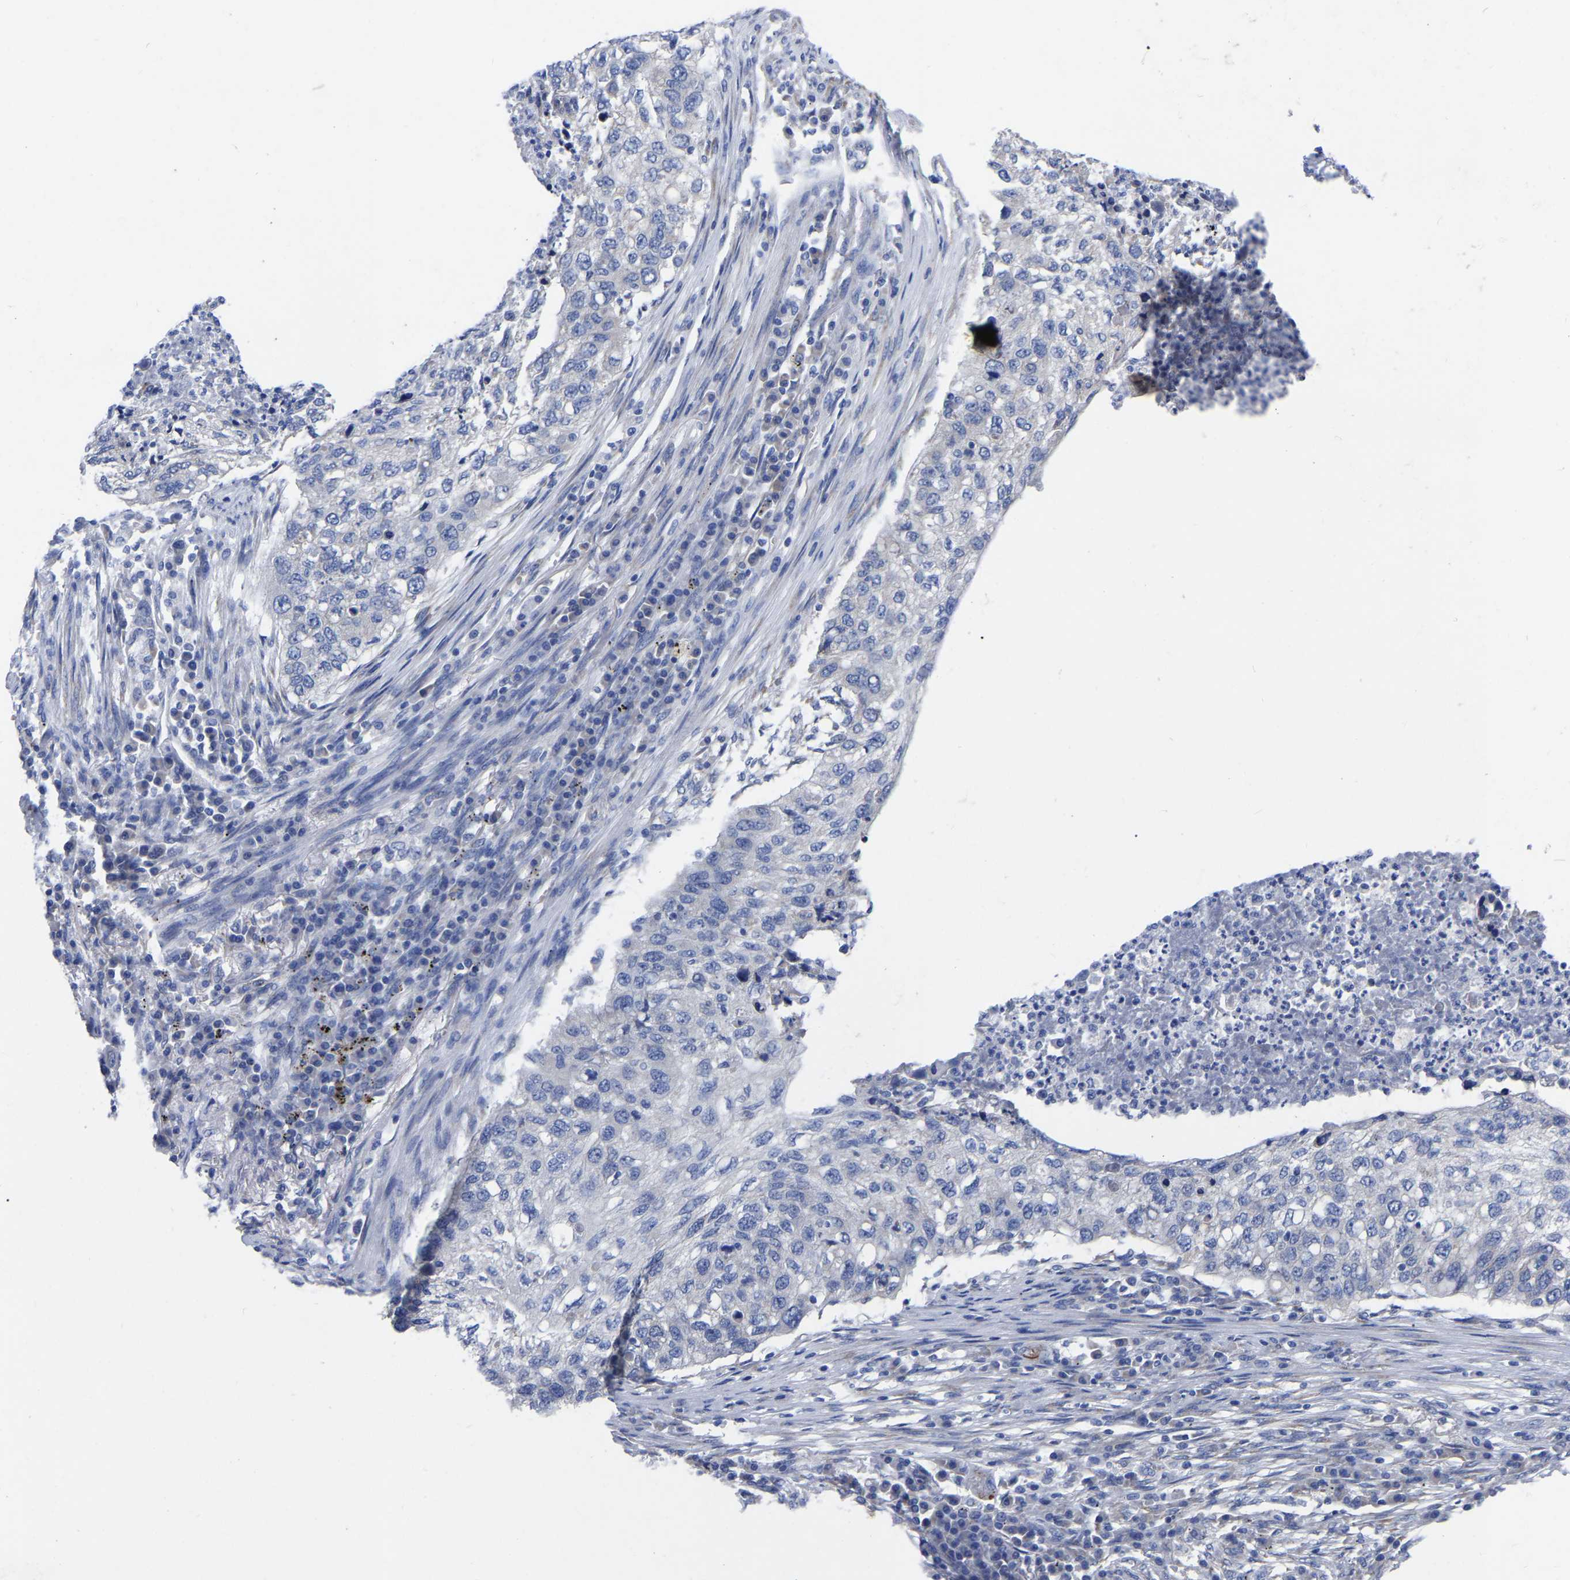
{"staining": {"intensity": "negative", "quantity": "none", "location": "none"}, "tissue": "lung cancer", "cell_type": "Tumor cells", "image_type": "cancer", "snomed": [{"axis": "morphology", "description": "Squamous cell carcinoma, NOS"}, {"axis": "topography", "description": "Lung"}], "caption": "IHC histopathology image of neoplastic tissue: human lung squamous cell carcinoma stained with DAB shows no significant protein positivity in tumor cells. (IHC, brightfield microscopy, high magnification).", "gene": "GDF3", "patient": {"sex": "female", "age": 63}}